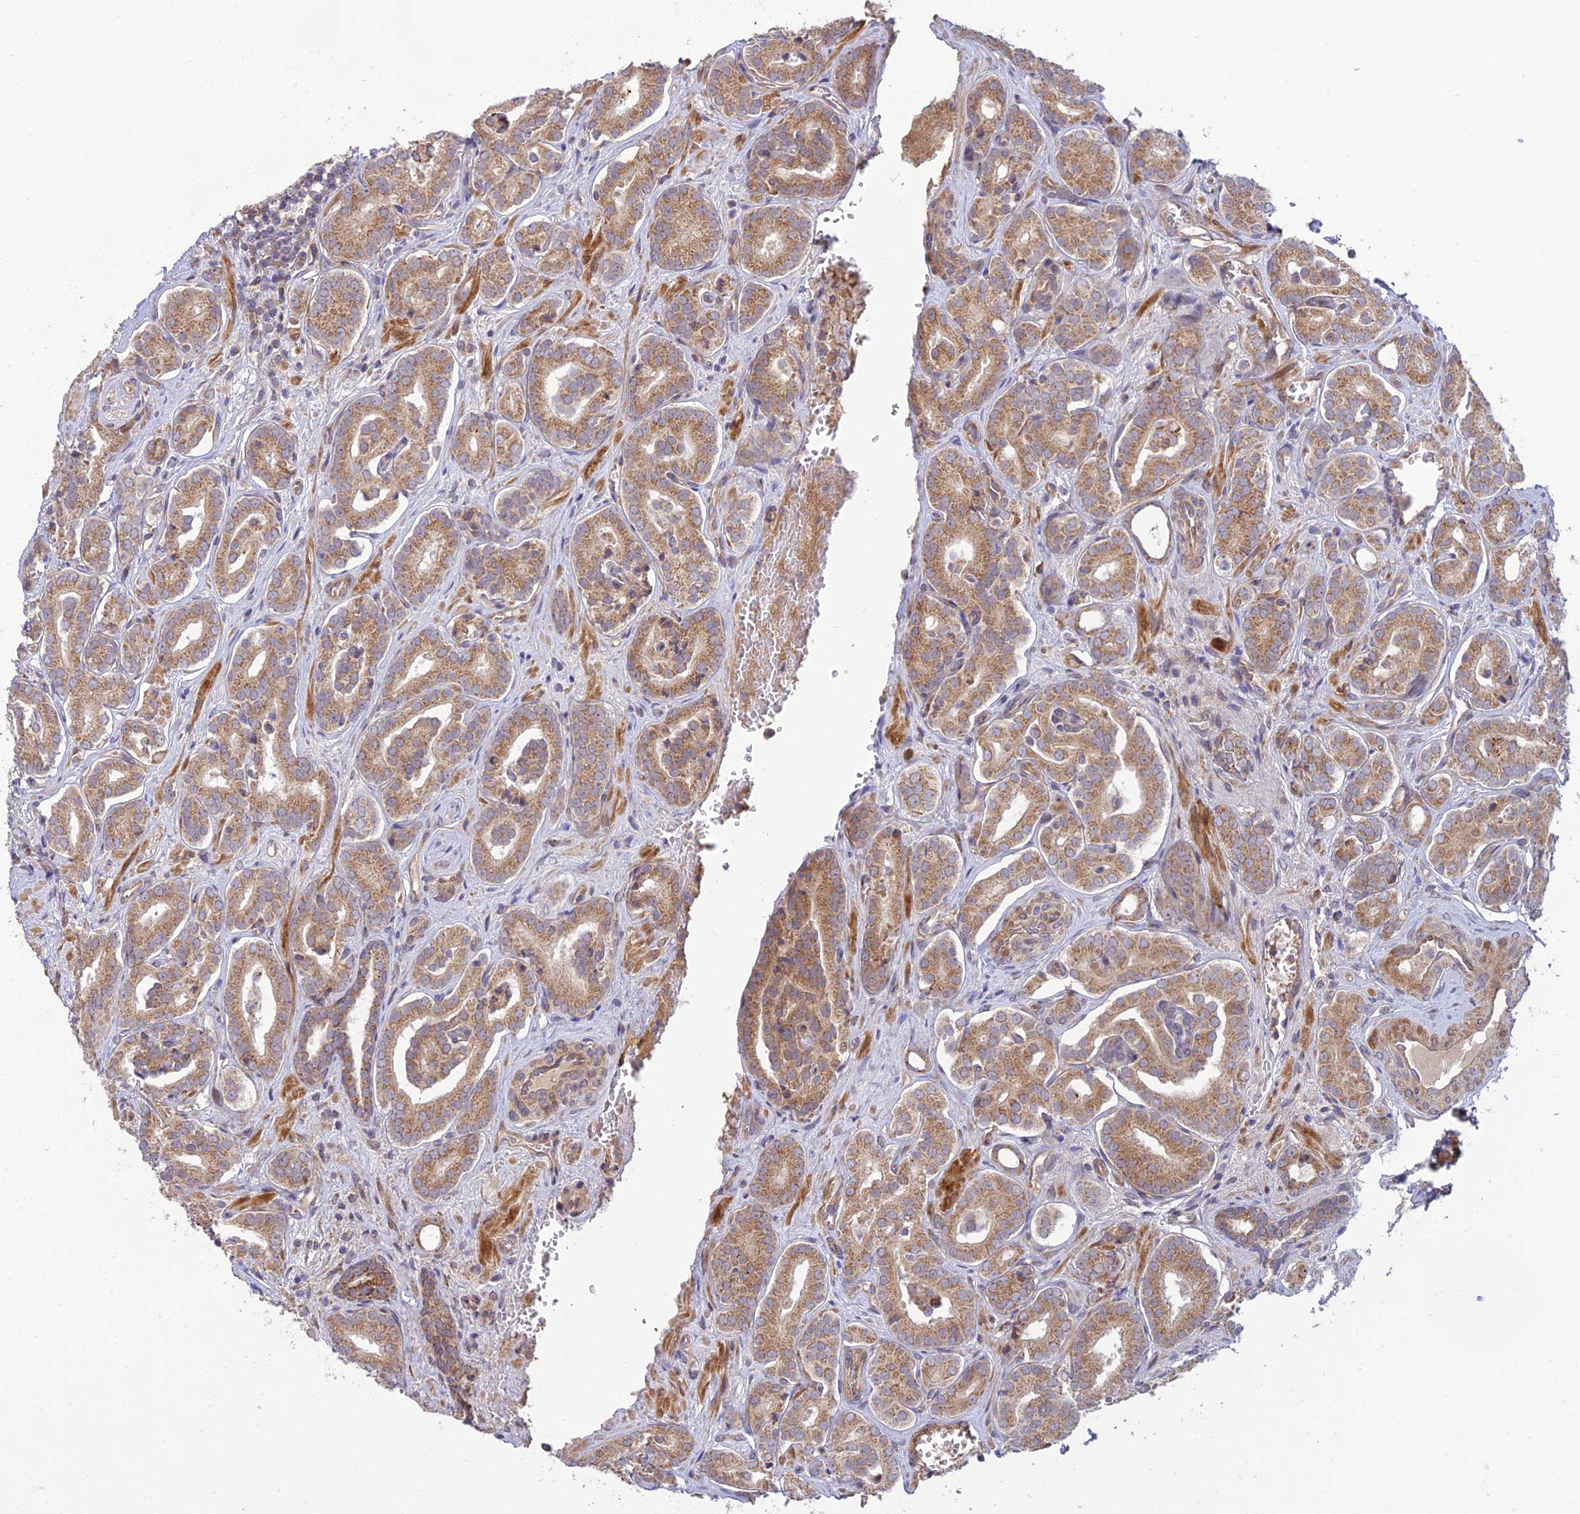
{"staining": {"intensity": "moderate", "quantity": ">75%", "location": "cytoplasmic/membranous"}, "tissue": "prostate cancer", "cell_type": "Tumor cells", "image_type": "cancer", "snomed": [{"axis": "morphology", "description": "Adenocarcinoma, High grade"}, {"axis": "topography", "description": "Prostate"}], "caption": "A high-resolution histopathology image shows immunohistochemistry staining of prostate high-grade adenocarcinoma, which displays moderate cytoplasmic/membranous expression in approximately >75% of tumor cells. (DAB (3,3'-diaminobenzidine) = brown stain, brightfield microscopy at high magnification).", "gene": "C3orf20", "patient": {"sex": "male", "age": 66}}